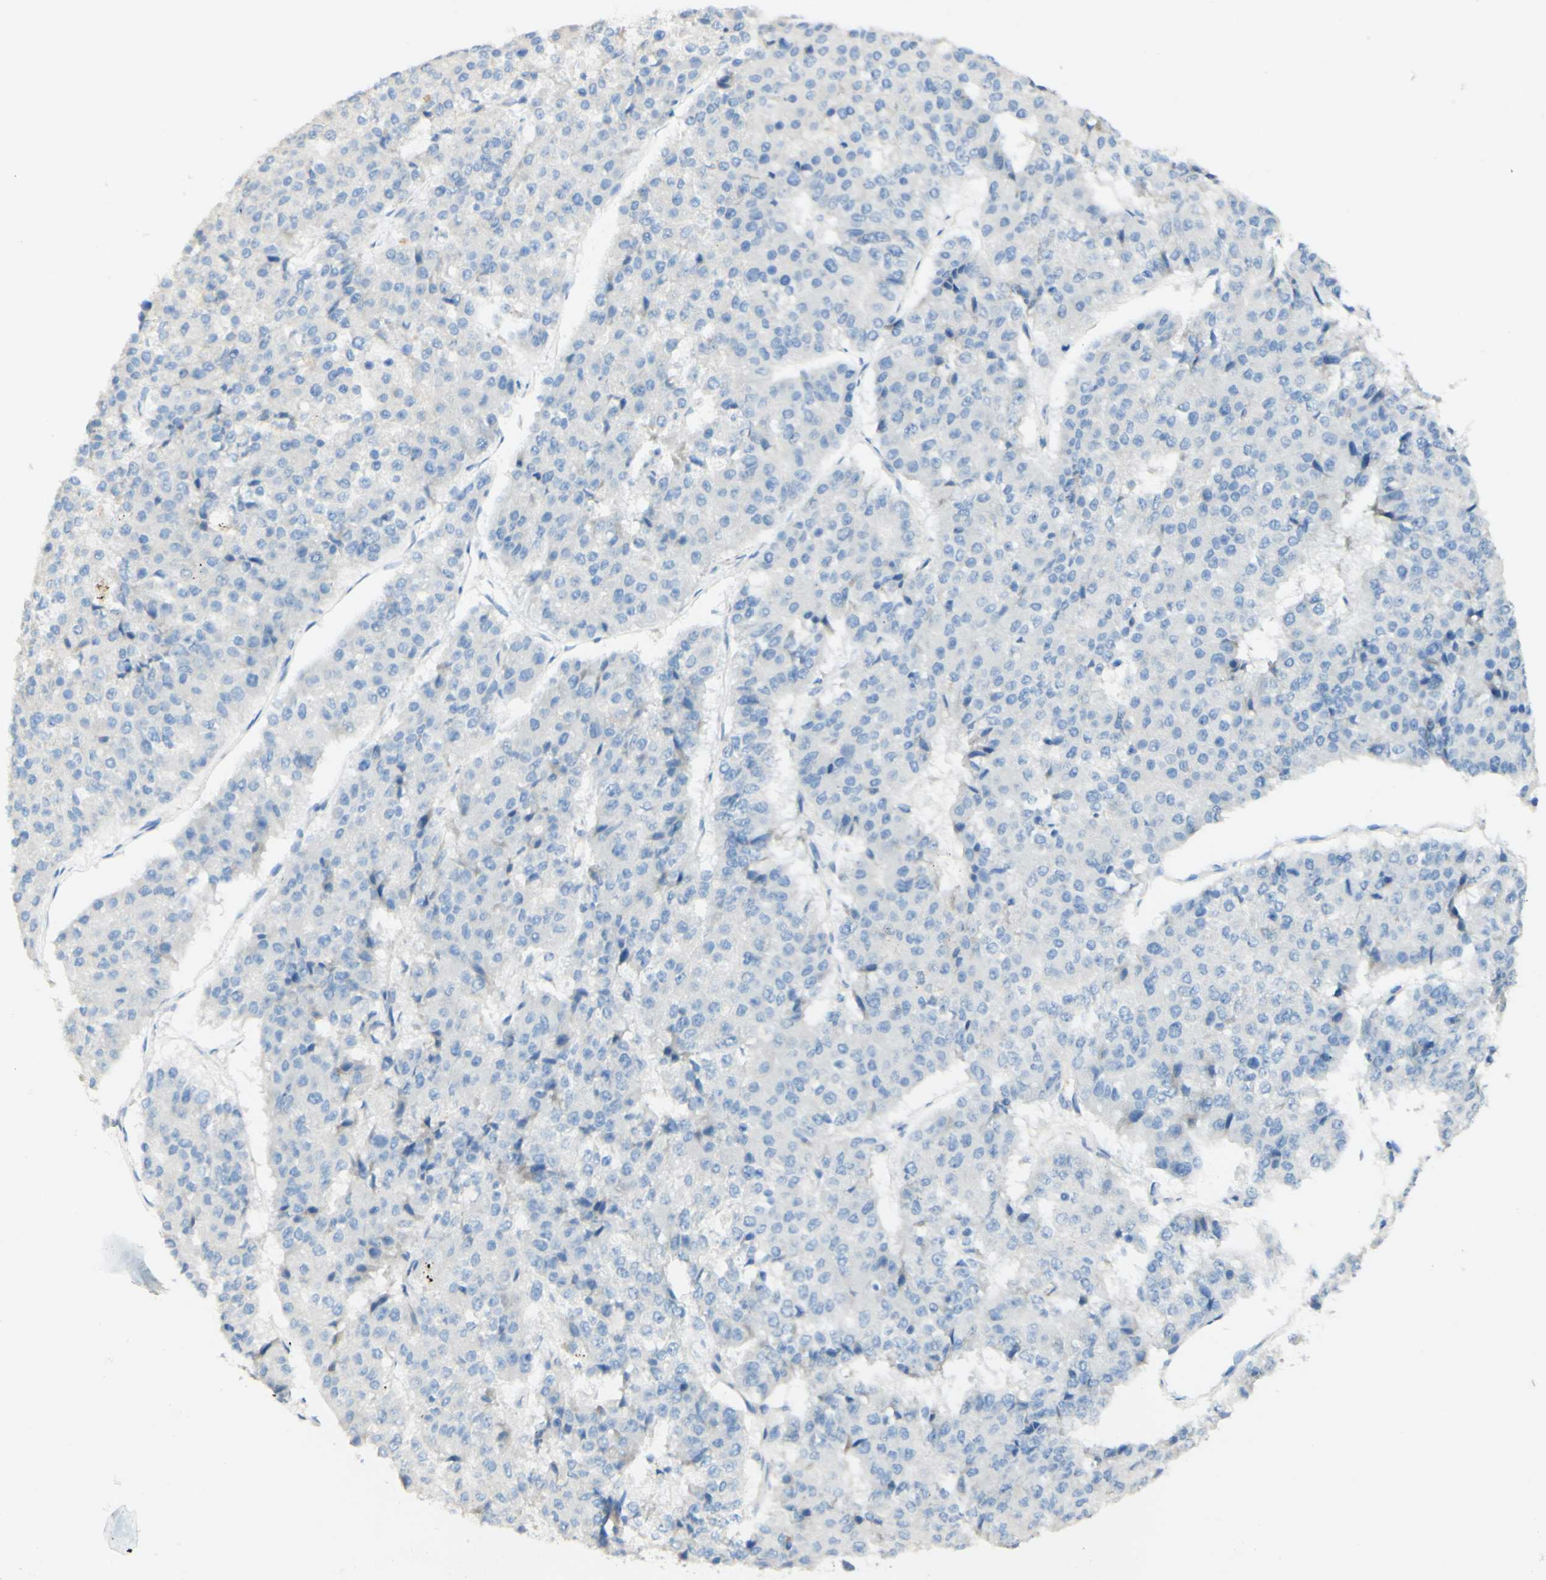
{"staining": {"intensity": "negative", "quantity": "none", "location": "none"}, "tissue": "pancreatic cancer", "cell_type": "Tumor cells", "image_type": "cancer", "snomed": [{"axis": "morphology", "description": "Adenocarcinoma, NOS"}, {"axis": "topography", "description": "Pancreas"}], "caption": "Immunohistochemical staining of pancreatic cancer (adenocarcinoma) displays no significant positivity in tumor cells.", "gene": "FGF4", "patient": {"sex": "male", "age": 50}}